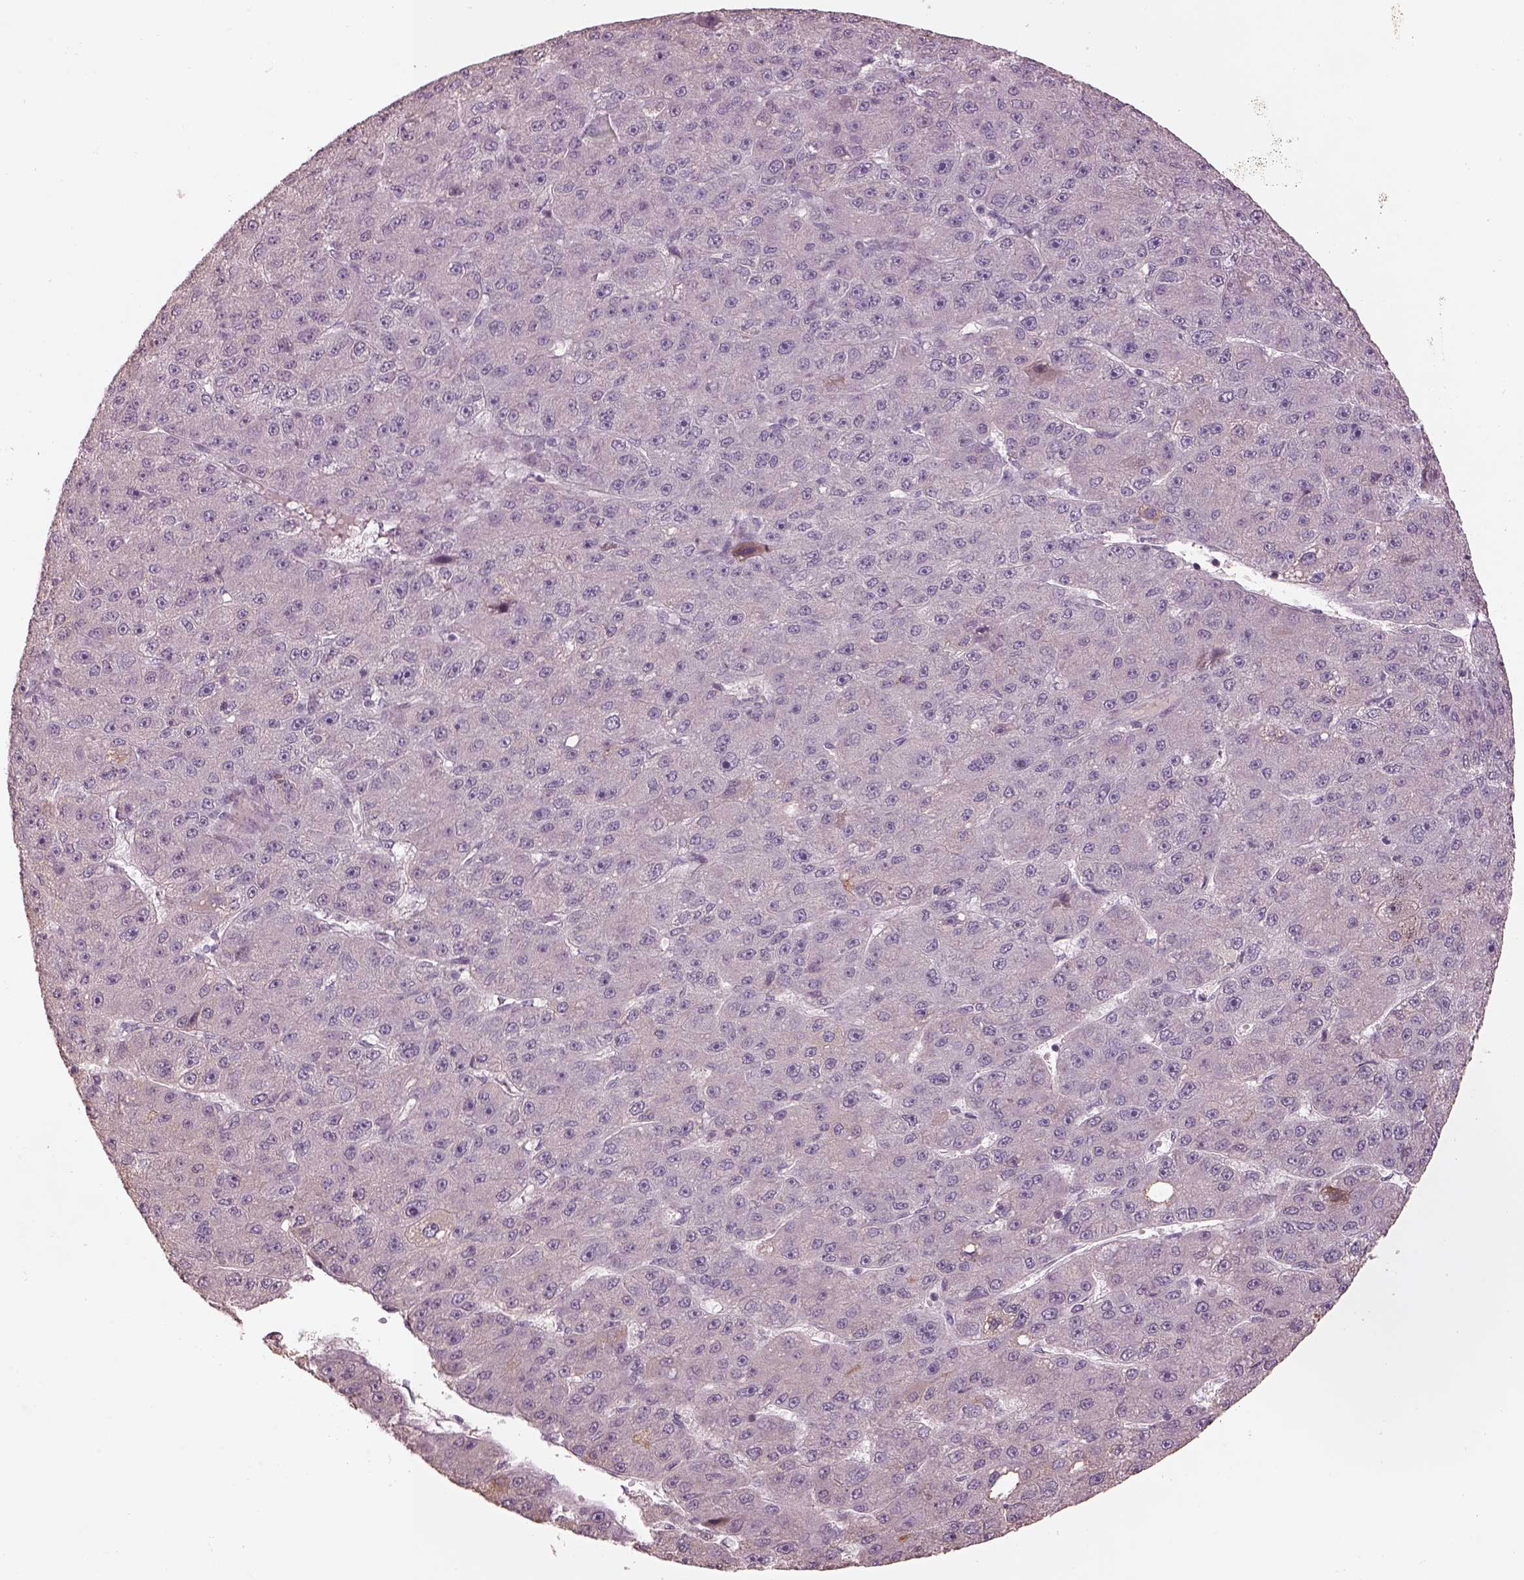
{"staining": {"intensity": "negative", "quantity": "none", "location": "none"}, "tissue": "liver cancer", "cell_type": "Tumor cells", "image_type": "cancer", "snomed": [{"axis": "morphology", "description": "Carcinoma, Hepatocellular, NOS"}, {"axis": "topography", "description": "Liver"}], "caption": "High power microscopy micrograph of an immunohistochemistry image of liver cancer (hepatocellular carcinoma), revealing no significant expression in tumor cells.", "gene": "TLX3", "patient": {"sex": "male", "age": 67}}